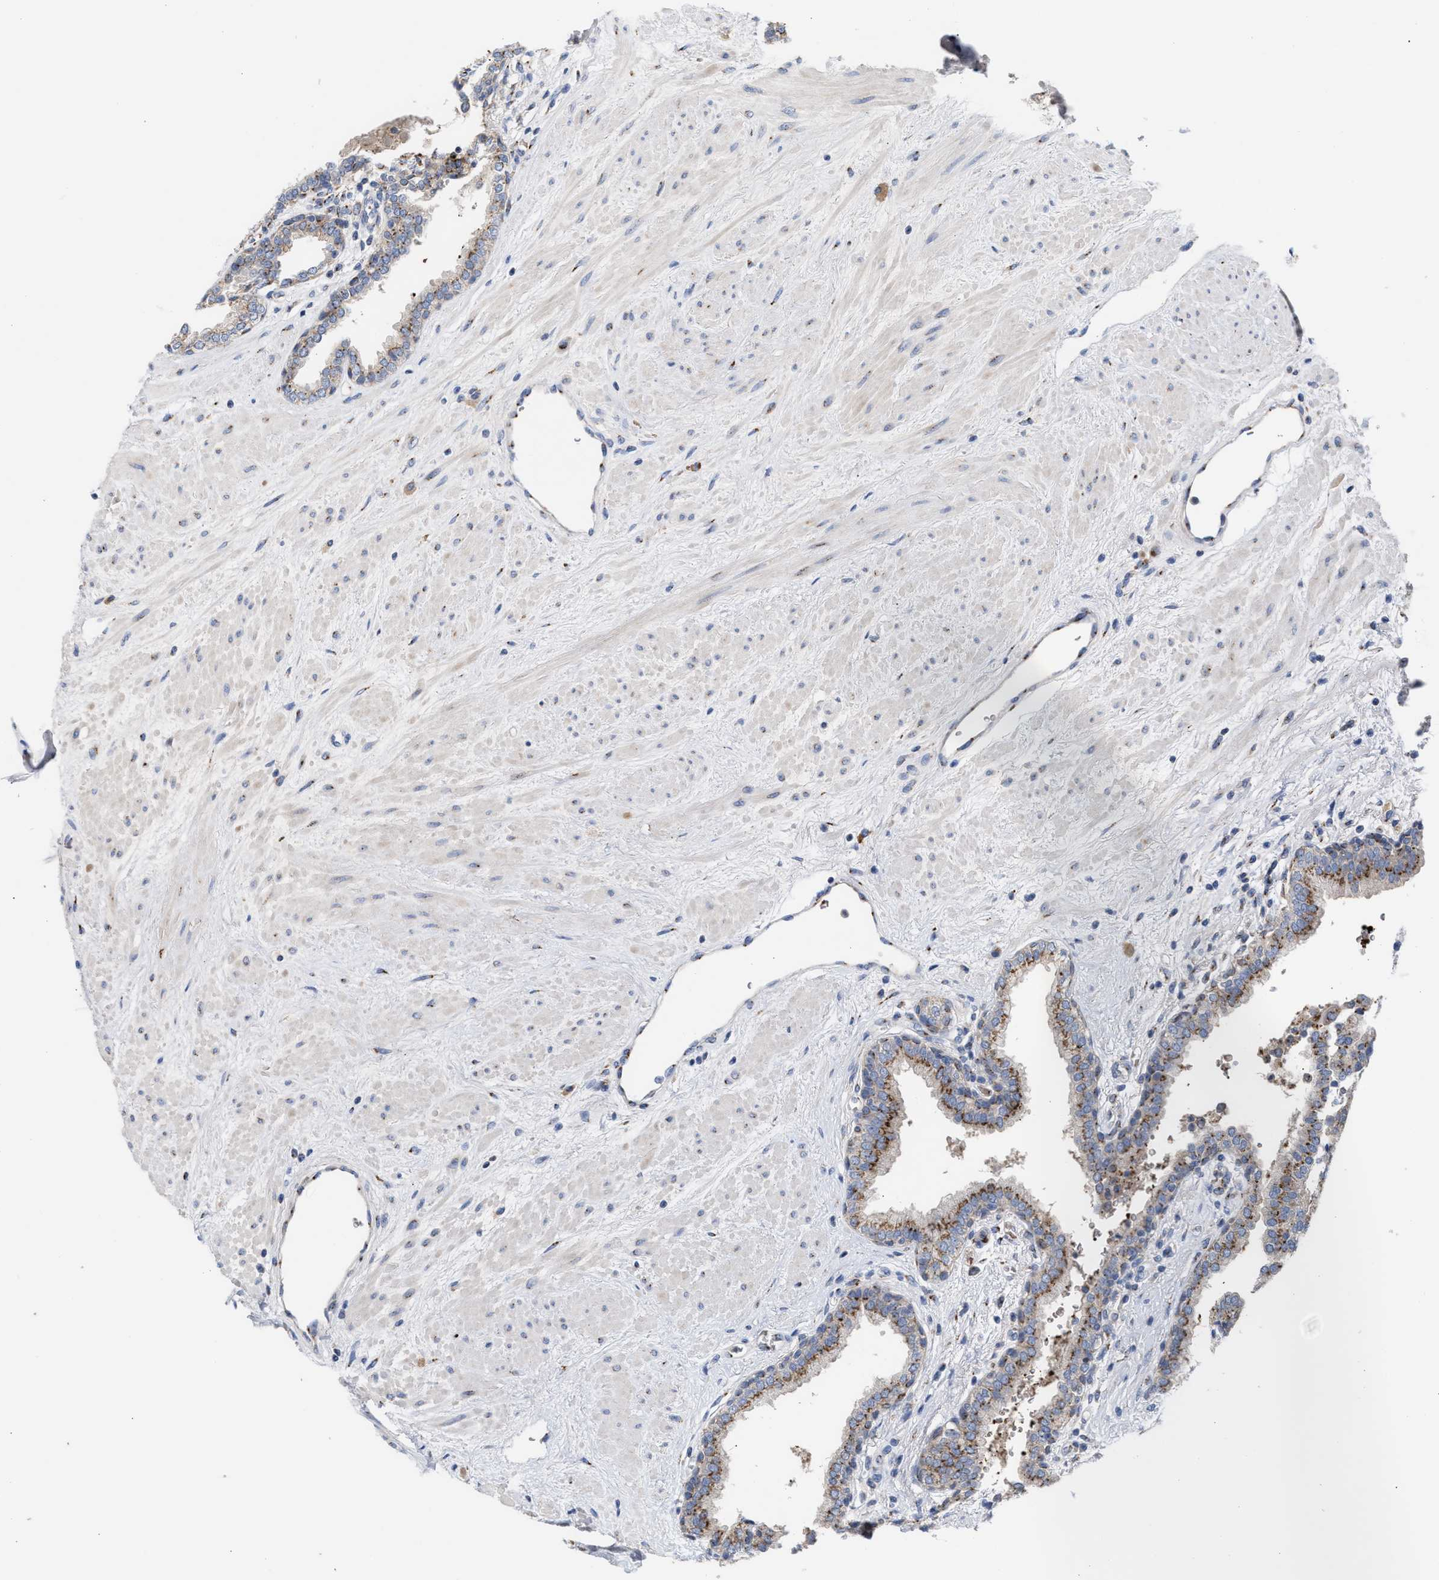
{"staining": {"intensity": "strong", "quantity": ">75%", "location": "cytoplasmic/membranous"}, "tissue": "prostate", "cell_type": "Glandular cells", "image_type": "normal", "snomed": [{"axis": "morphology", "description": "Normal tissue, NOS"}, {"axis": "topography", "description": "Prostate"}], "caption": "Prostate stained for a protein (brown) shows strong cytoplasmic/membranous positive positivity in about >75% of glandular cells.", "gene": "CCL2", "patient": {"sex": "male", "age": 51}}